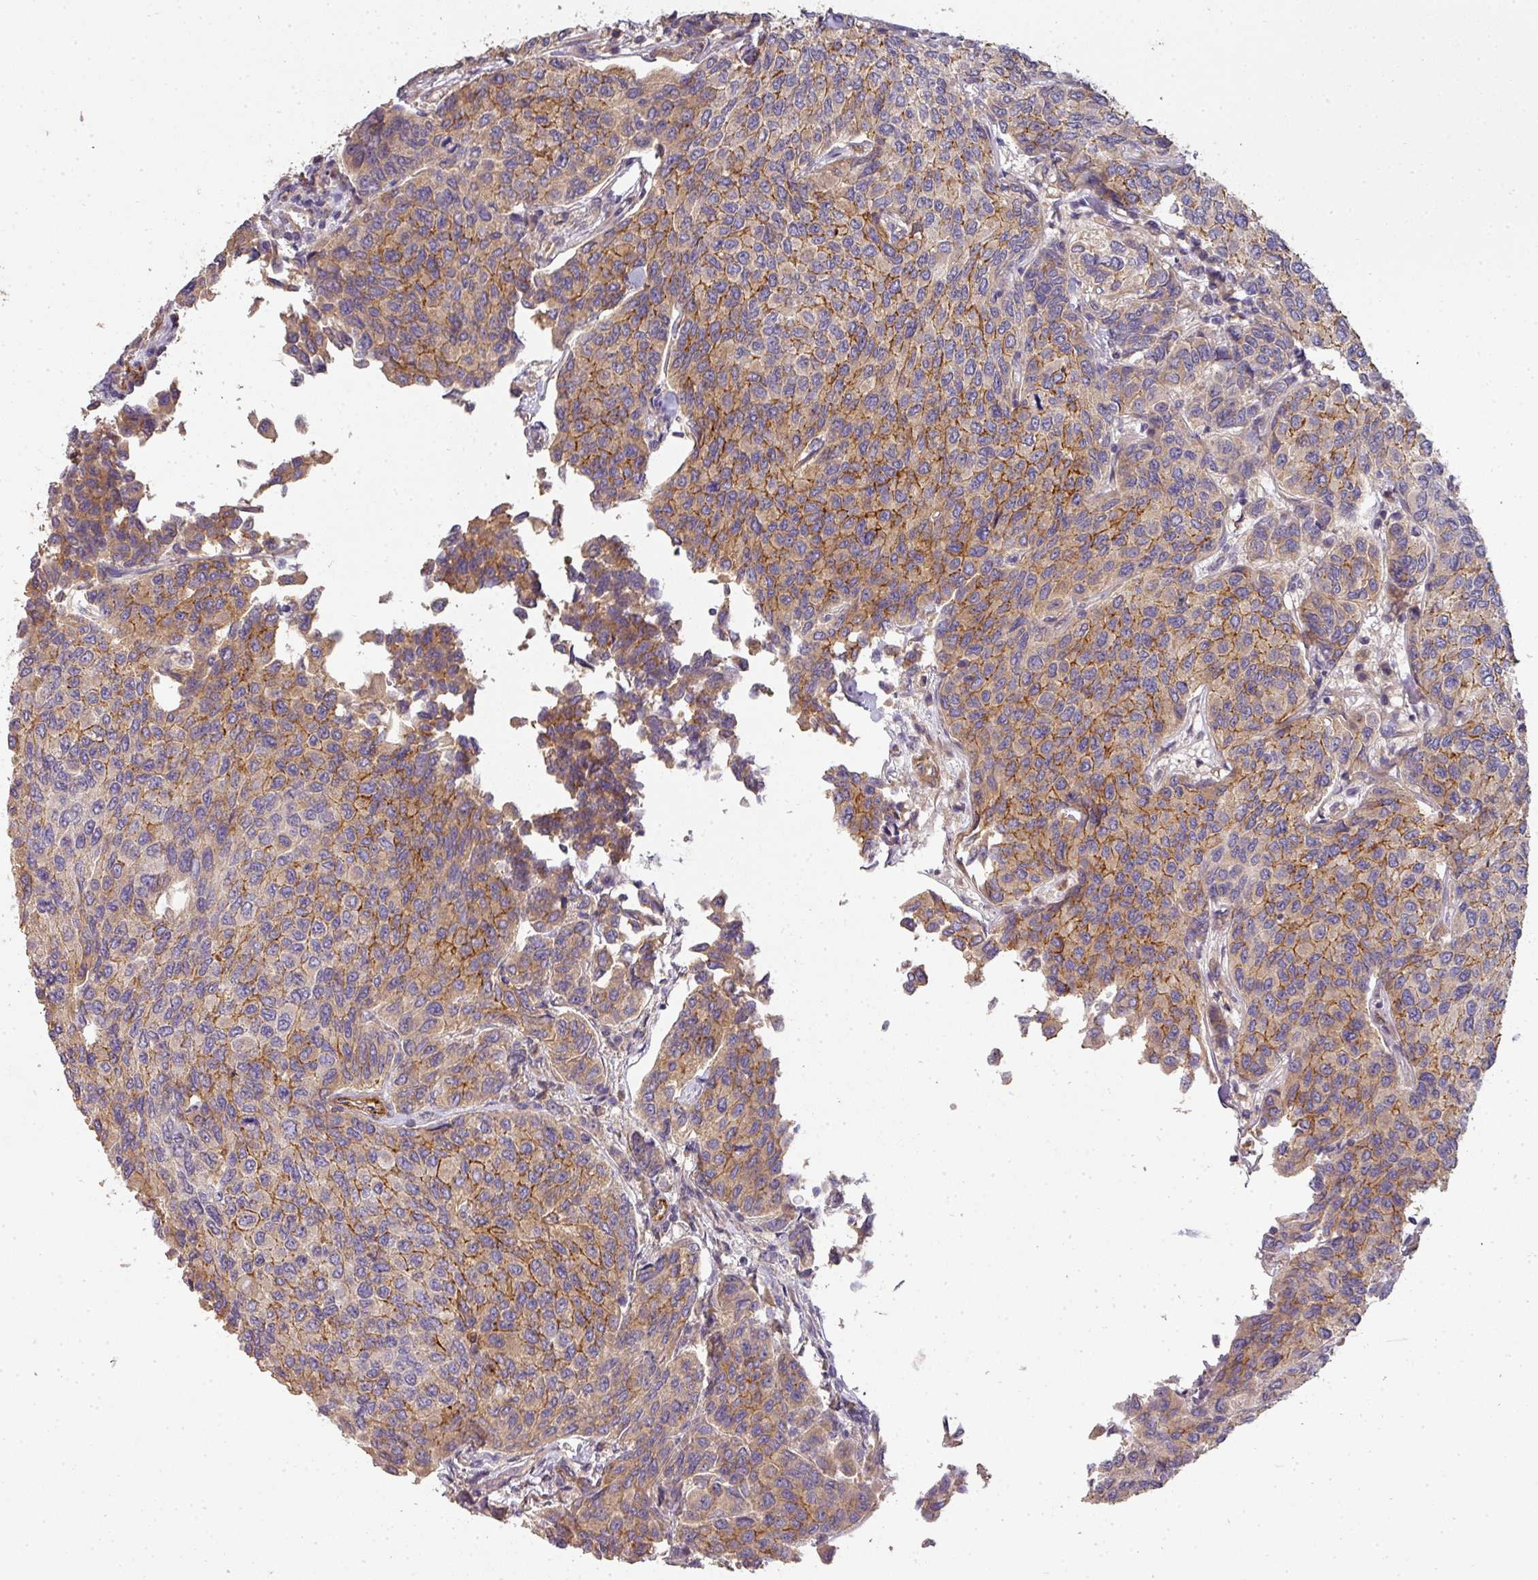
{"staining": {"intensity": "moderate", "quantity": "25%-75%", "location": "cytoplasmic/membranous"}, "tissue": "breast cancer", "cell_type": "Tumor cells", "image_type": "cancer", "snomed": [{"axis": "morphology", "description": "Duct carcinoma"}, {"axis": "topography", "description": "Breast"}], "caption": "Immunohistochemical staining of human invasive ductal carcinoma (breast) shows medium levels of moderate cytoplasmic/membranous expression in approximately 25%-75% of tumor cells. The protein is stained brown, and the nuclei are stained in blue (DAB (3,3'-diaminobenzidine) IHC with brightfield microscopy, high magnification).", "gene": "PCDH1", "patient": {"sex": "female", "age": 55}}